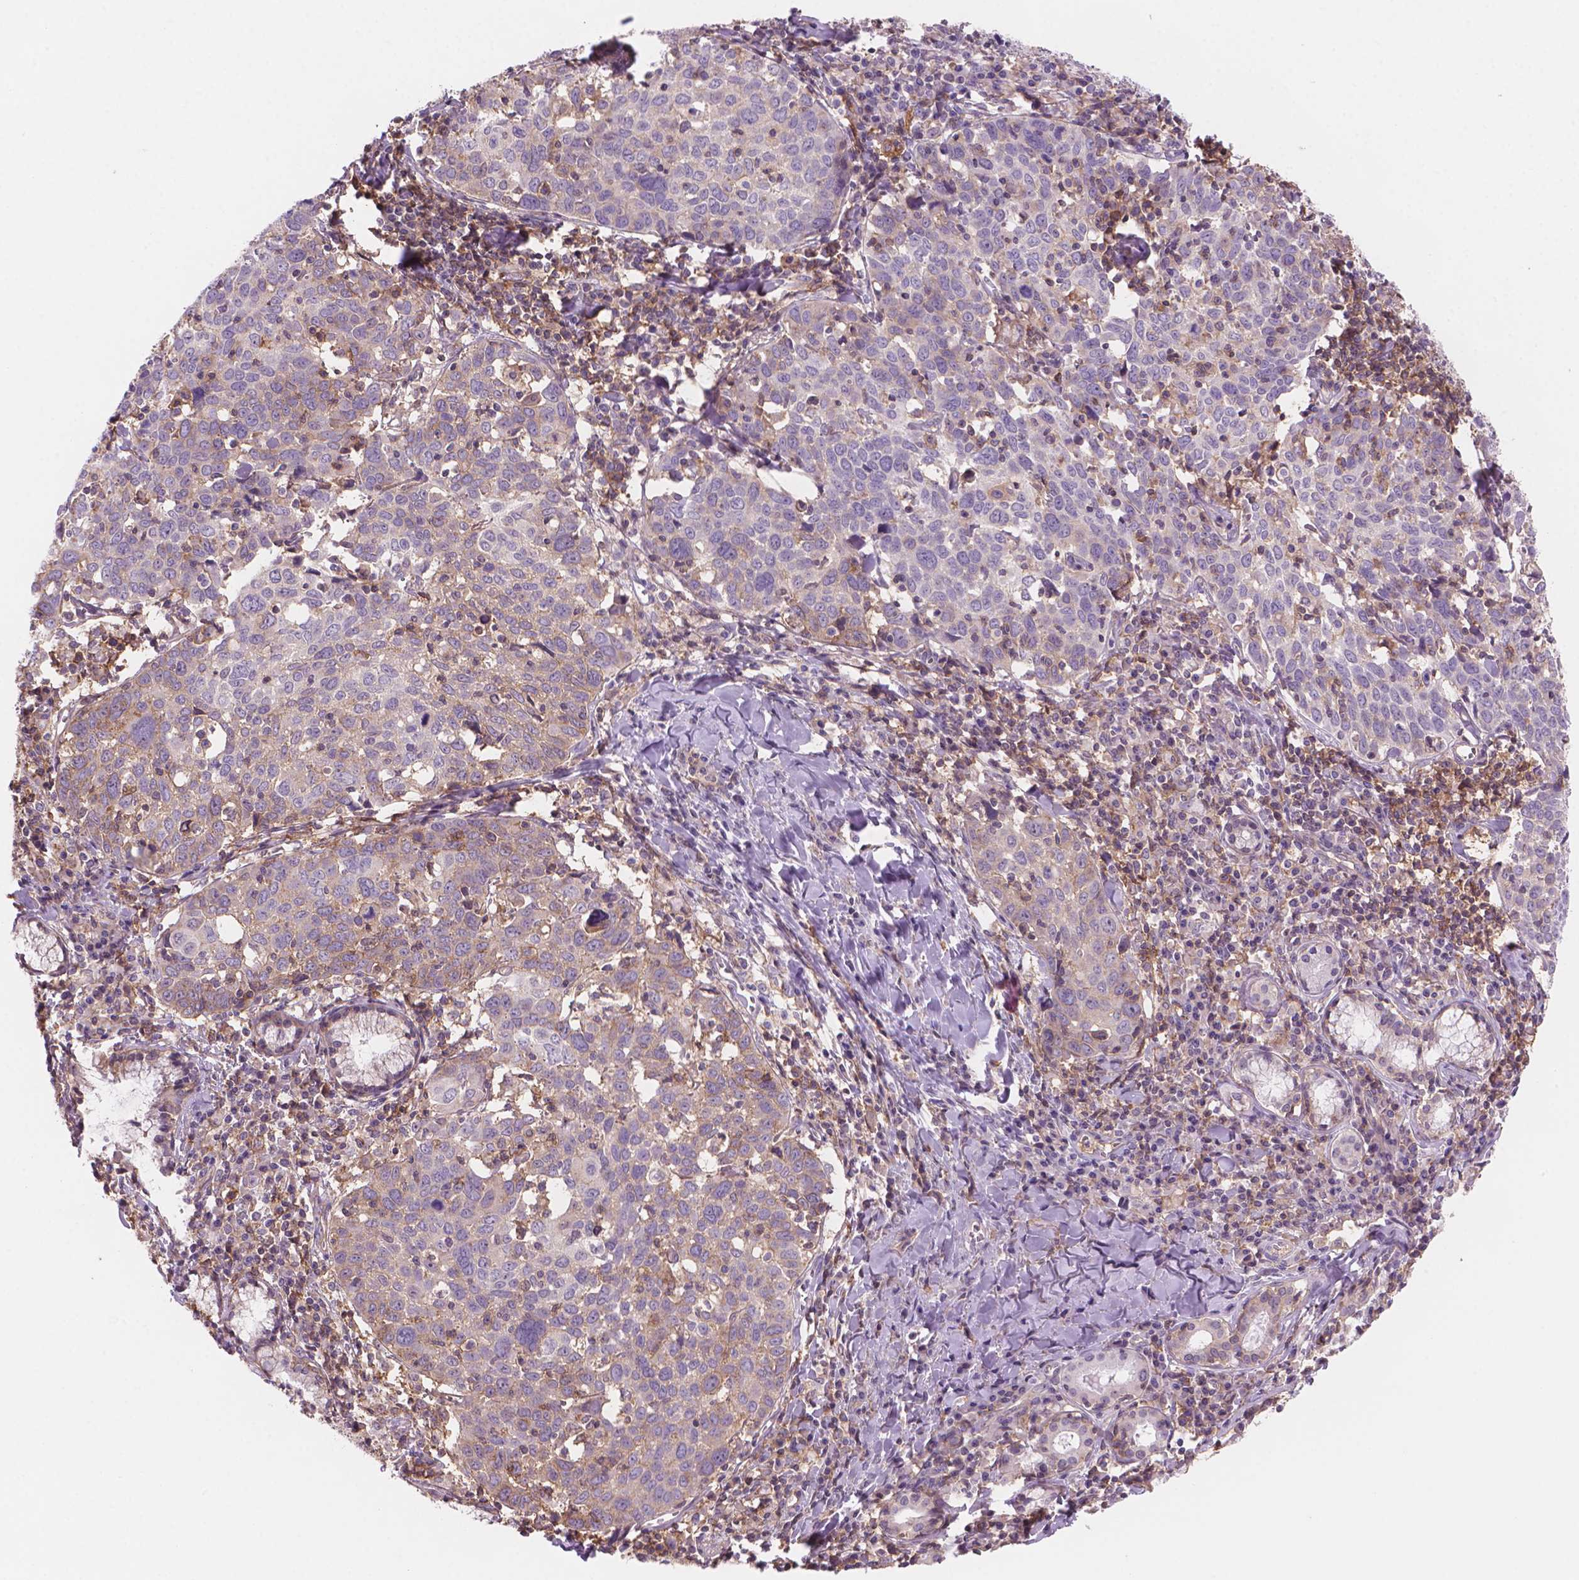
{"staining": {"intensity": "weak", "quantity": "25%-75%", "location": "cytoplasmic/membranous"}, "tissue": "lung cancer", "cell_type": "Tumor cells", "image_type": "cancer", "snomed": [{"axis": "morphology", "description": "Squamous cell carcinoma, NOS"}, {"axis": "topography", "description": "Lung"}], "caption": "Lung squamous cell carcinoma stained with a protein marker reveals weak staining in tumor cells.", "gene": "ENSG00000187186", "patient": {"sex": "male", "age": 57}}